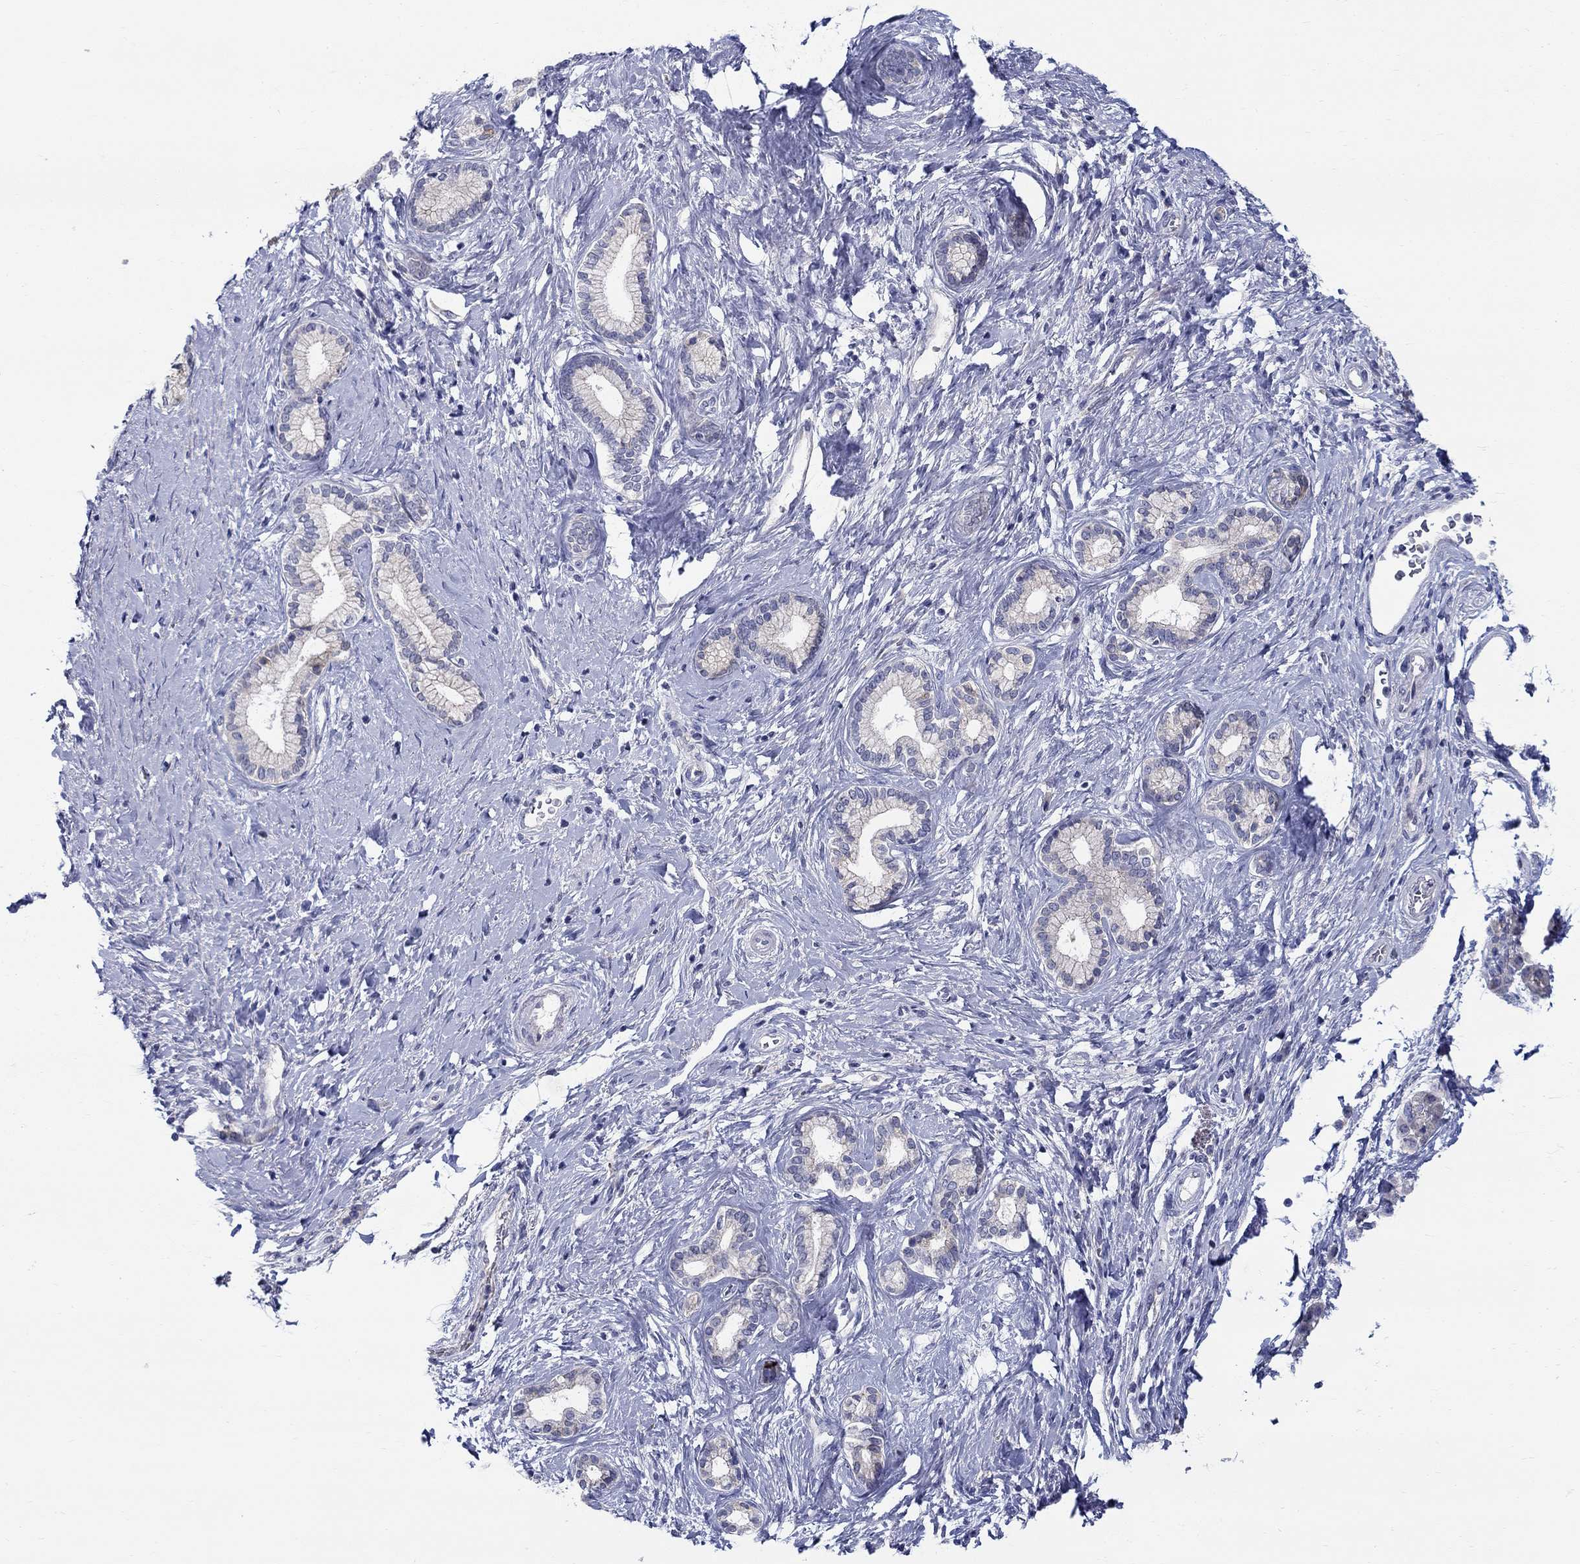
{"staining": {"intensity": "negative", "quantity": "none", "location": "none"}, "tissue": "pancreatic cancer", "cell_type": "Tumor cells", "image_type": "cancer", "snomed": [{"axis": "morphology", "description": "Adenocarcinoma, NOS"}, {"axis": "topography", "description": "Pancreas"}], "caption": "Immunohistochemical staining of pancreatic adenocarcinoma demonstrates no significant expression in tumor cells.", "gene": "QRFPR", "patient": {"sex": "female", "age": 73}}